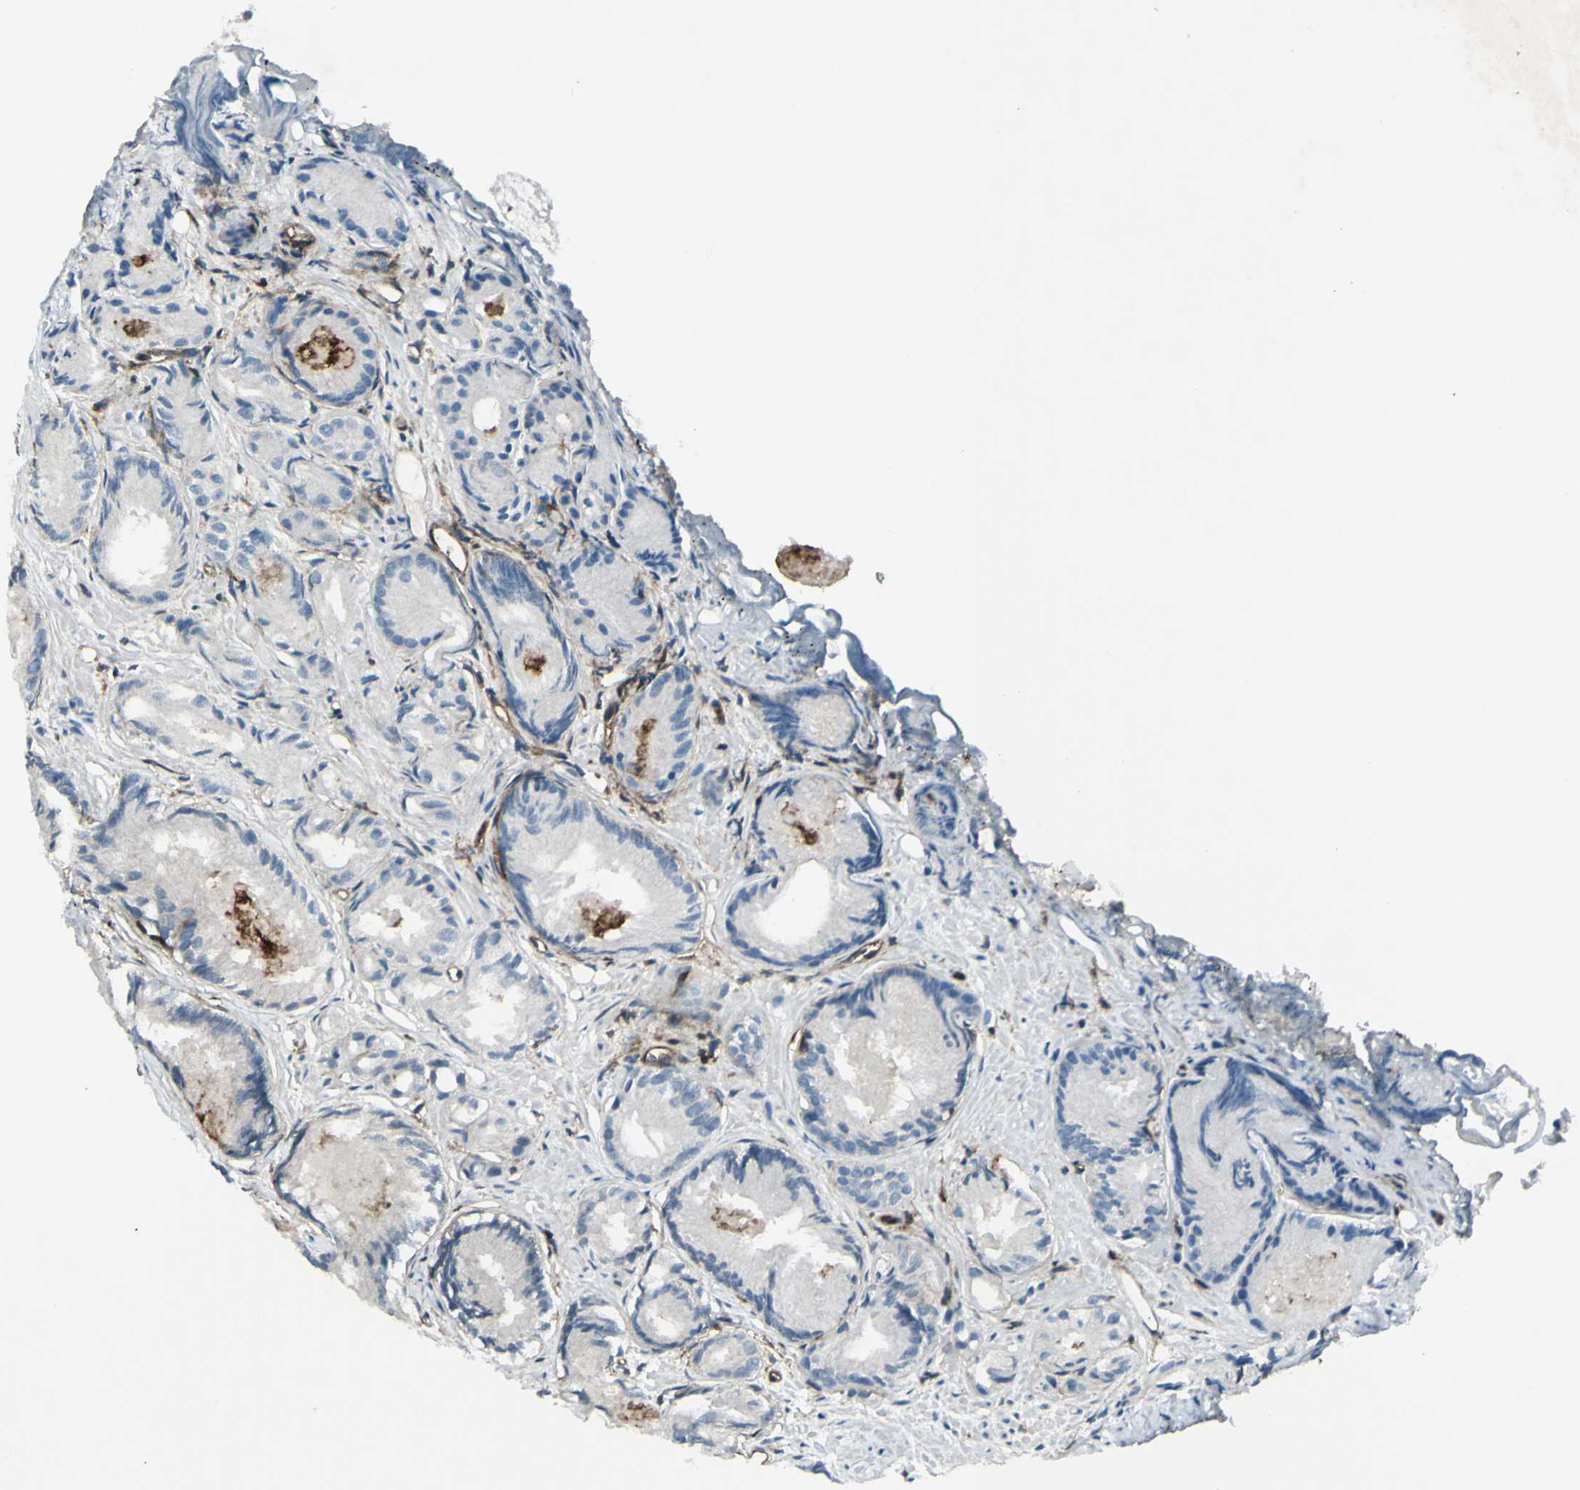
{"staining": {"intensity": "negative", "quantity": "none", "location": "none"}, "tissue": "prostate cancer", "cell_type": "Tumor cells", "image_type": "cancer", "snomed": [{"axis": "morphology", "description": "Adenocarcinoma, Low grade"}, {"axis": "topography", "description": "Prostate"}], "caption": "High magnification brightfield microscopy of low-grade adenocarcinoma (prostate) stained with DAB (3,3'-diaminobenzidine) (brown) and counterstained with hematoxylin (blue): tumor cells show no significant staining.", "gene": "FXYD5", "patient": {"sex": "male", "age": 72}}